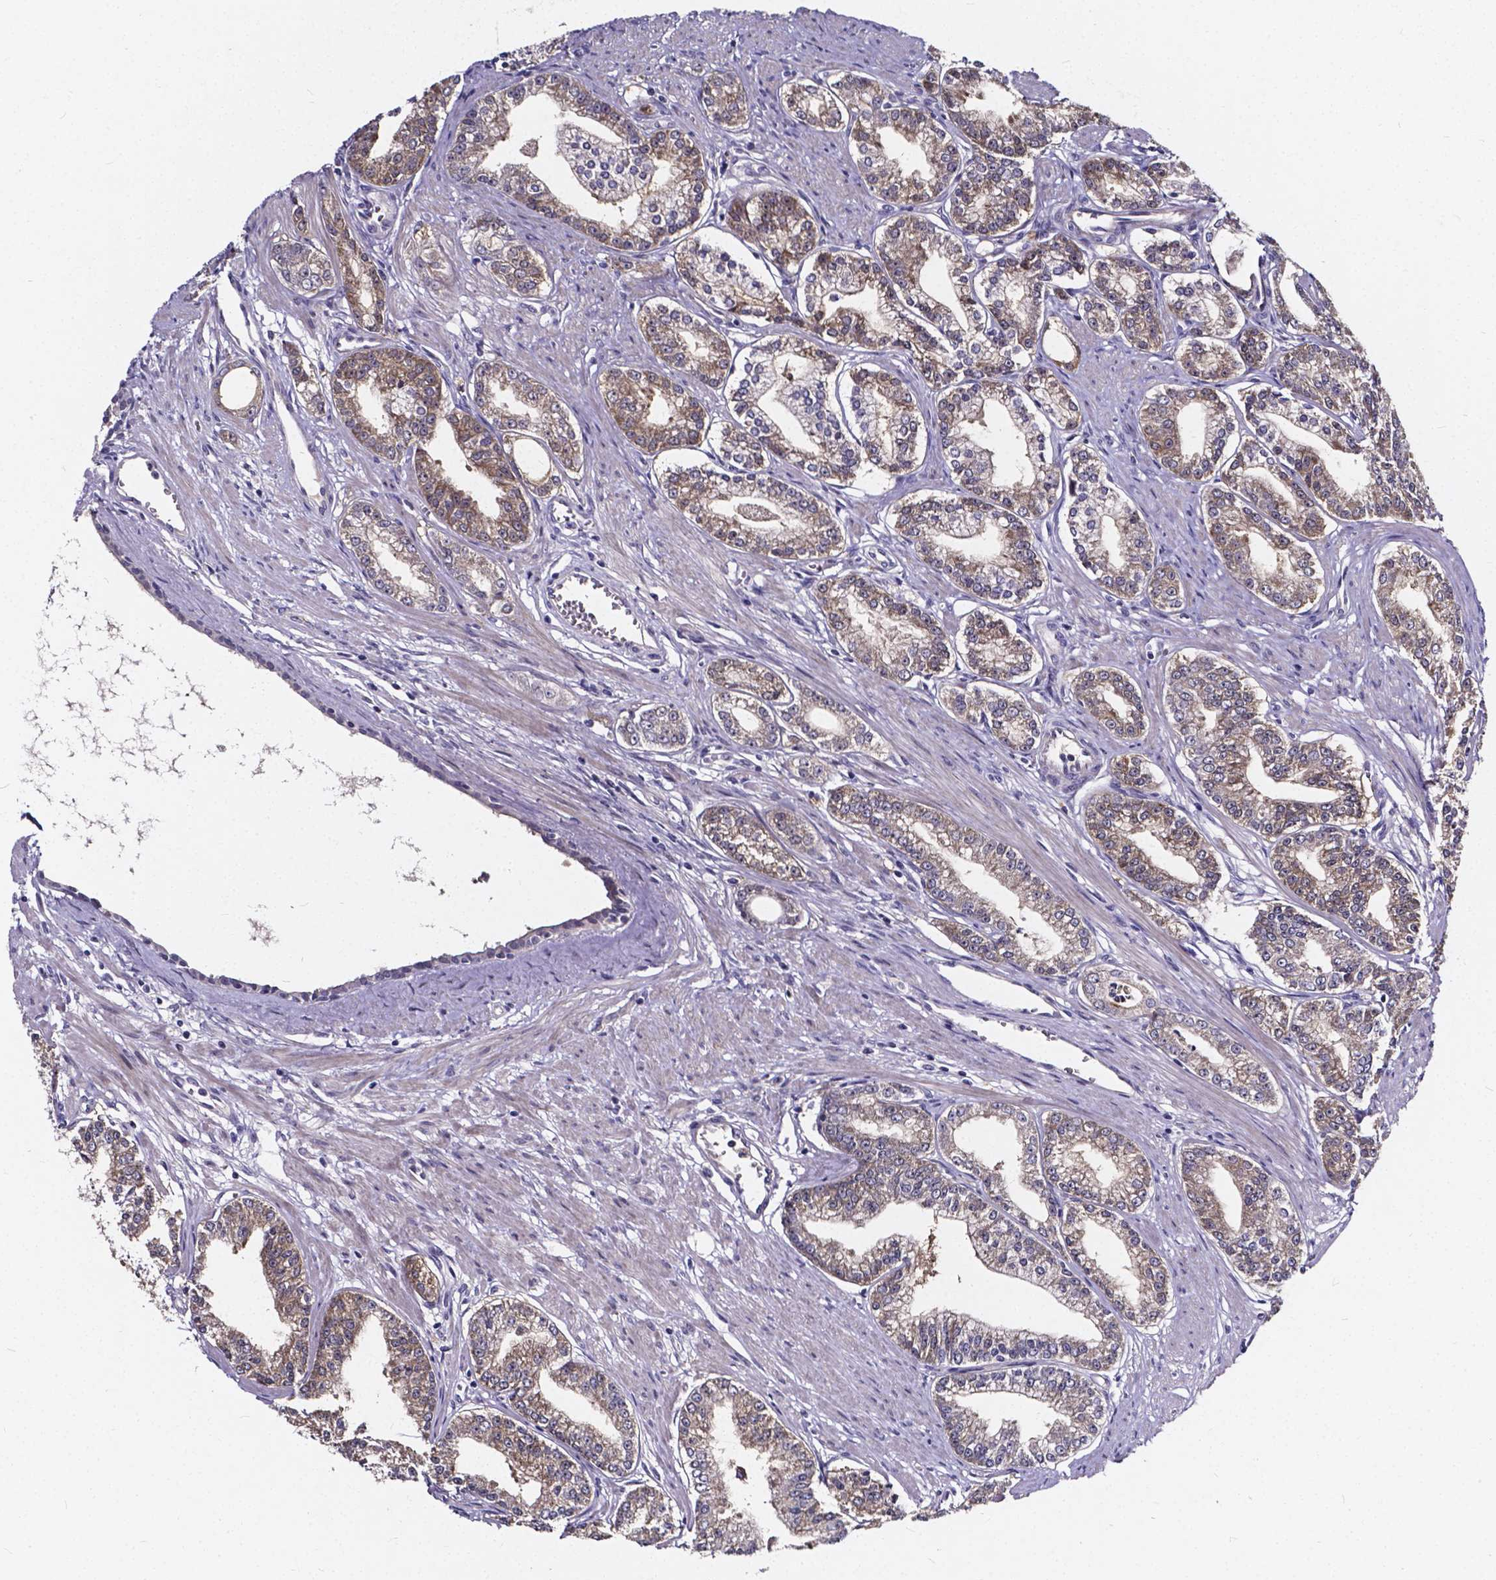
{"staining": {"intensity": "moderate", "quantity": "25%-75%", "location": "cytoplasmic/membranous"}, "tissue": "prostate cancer", "cell_type": "Tumor cells", "image_type": "cancer", "snomed": [{"axis": "morphology", "description": "Adenocarcinoma, NOS"}, {"axis": "topography", "description": "Prostate"}], "caption": "About 25%-75% of tumor cells in prostate cancer display moderate cytoplasmic/membranous protein expression as visualized by brown immunohistochemical staining.", "gene": "SOWAHA", "patient": {"sex": "male", "age": 71}}